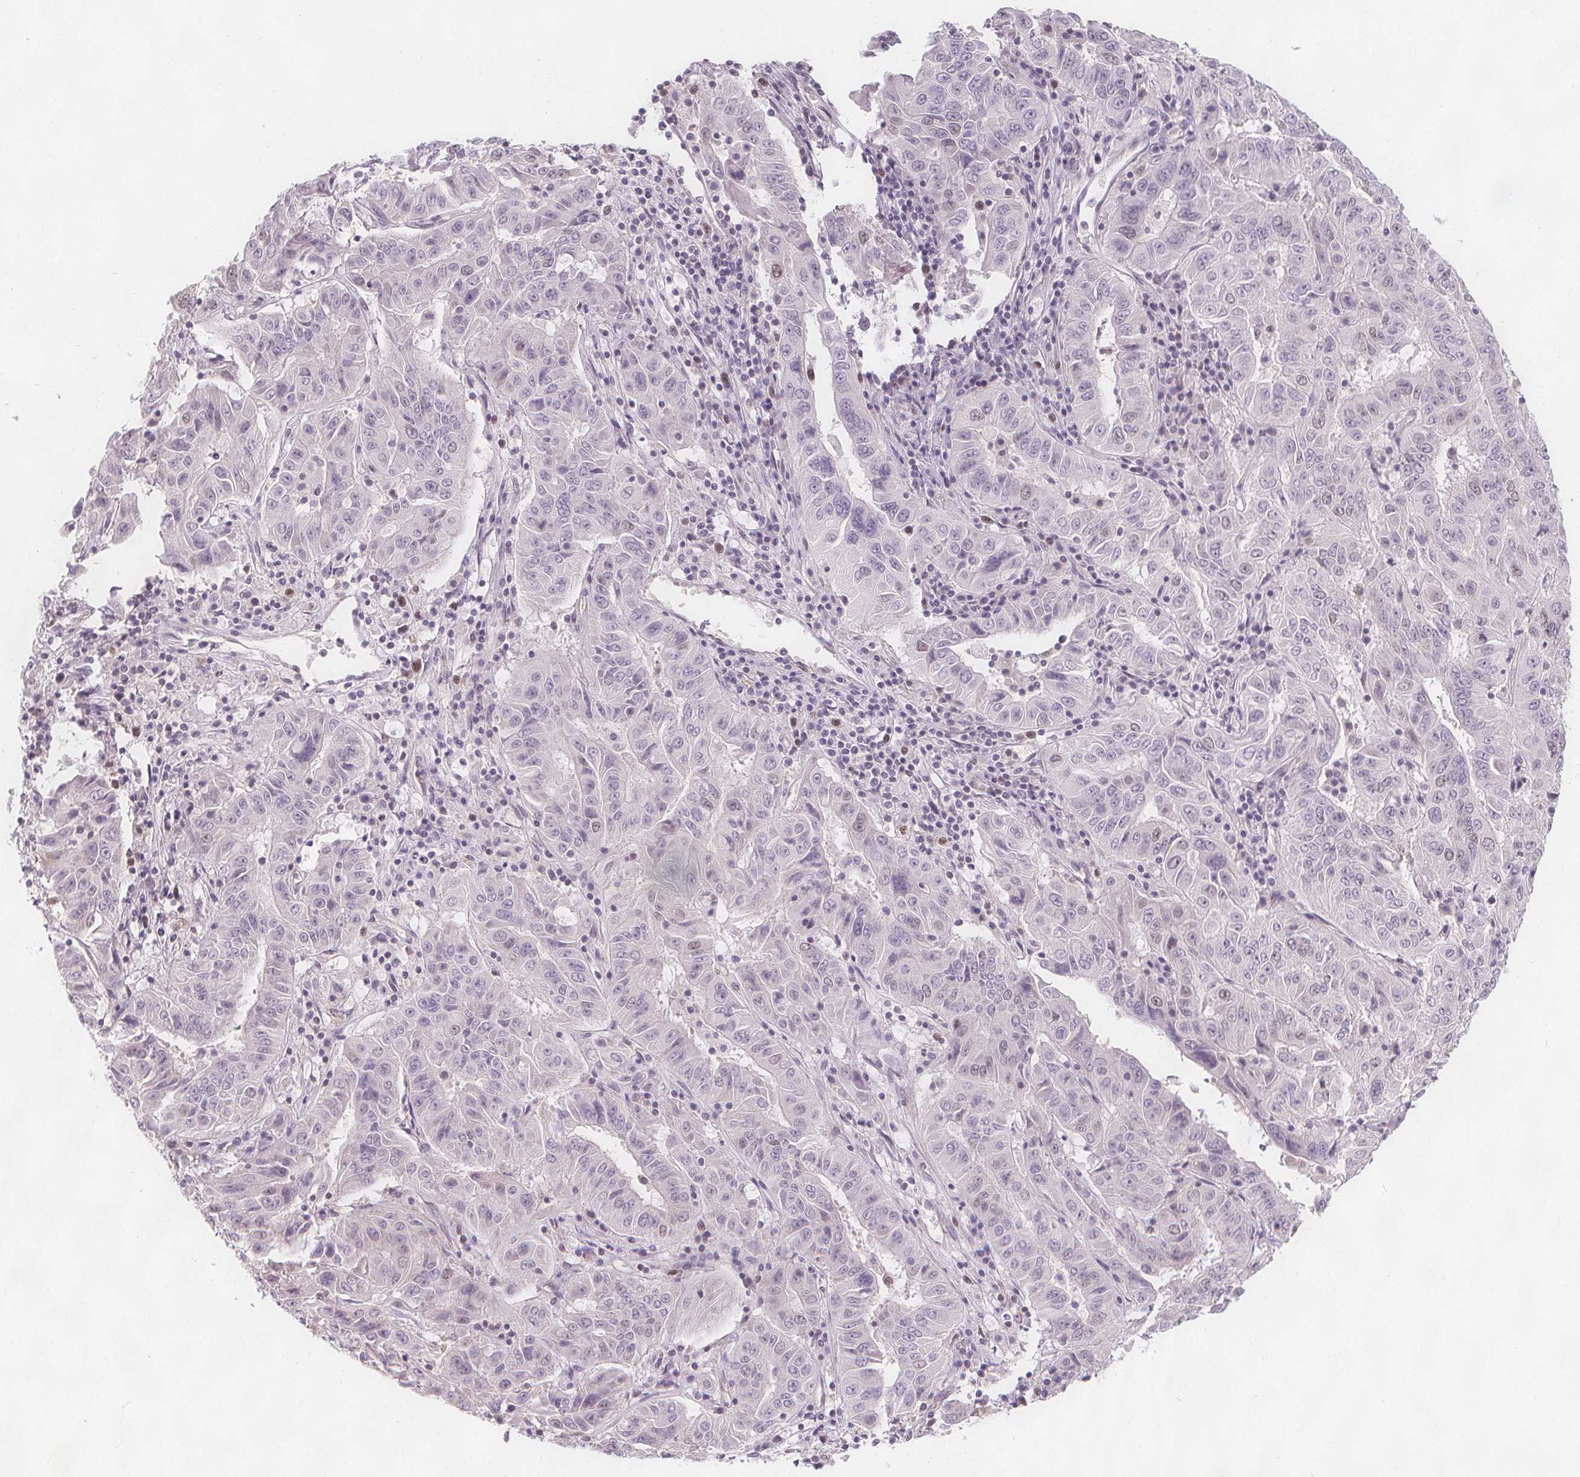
{"staining": {"intensity": "negative", "quantity": "none", "location": "none"}, "tissue": "pancreatic cancer", "cell_type": "Tumor cells", "image_type": "cancer", "snomed": [{"axis": "morphology", "description": "Adenocarcinoma, NOS"}, {"axis": "topography", "description": "Pancreas"}], "caption": "Protein analysis of pancreatic cancer demonstrates no significant positivity in tumor cells.", "gene": "TIPIN", "patient": {"sex": "male", "age": 63}}